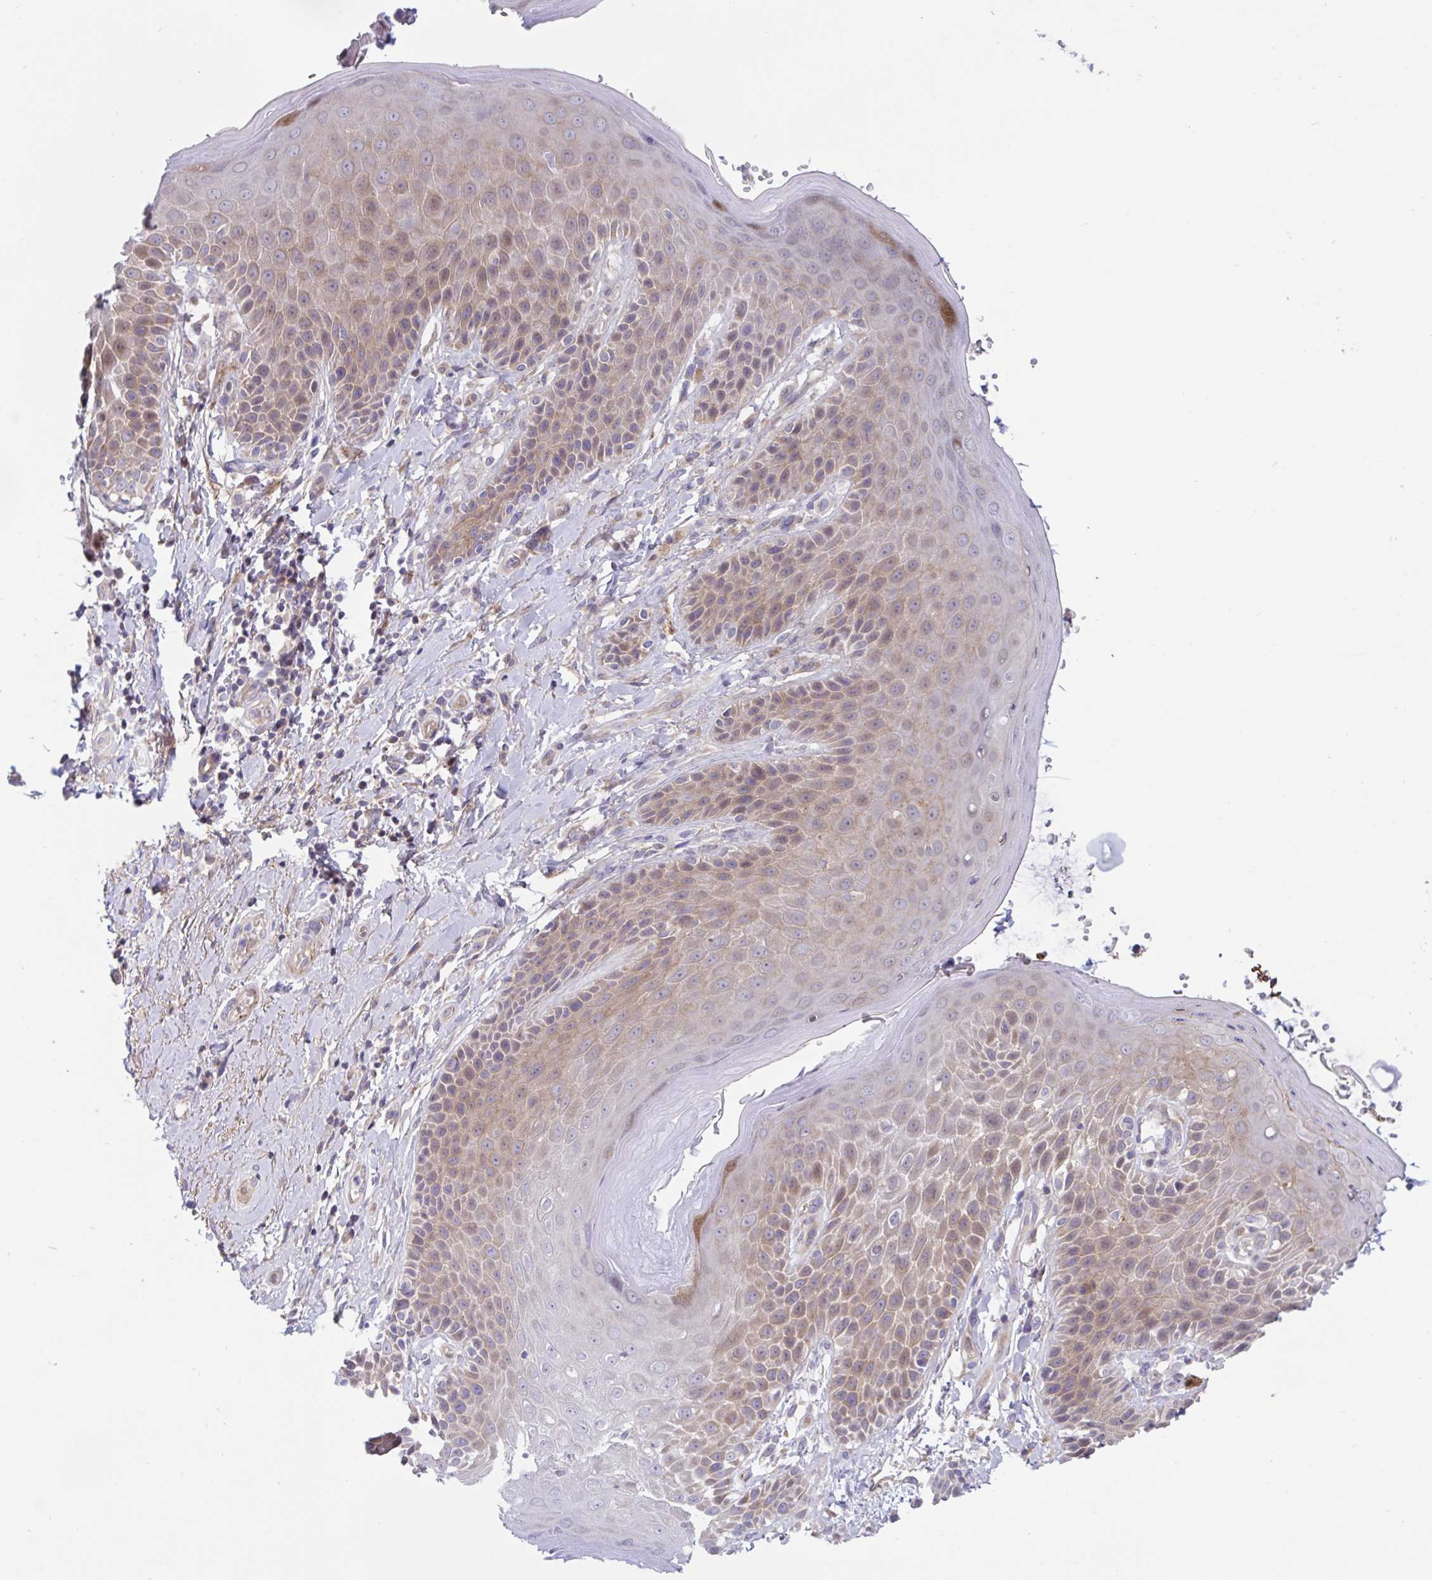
{"staining": {"intensity": "weak", "quantity": "25%-75%", "location": "cytoplasmic/membranous"}, "tissue": "skin", "cell_type": "Epidermal cells", "image_type": "normal", "snomed": [{"axis": "morphology", "description": "Normal tissue, NOS"}, {"axis": "topography", "description": "Anal"}, {"axis": "topography", "description": "Peripheral nerve tissue"}], "caption": "Immunohistochemical staining of unremarkable human skin displays low levels of weak cytoplasmic/membranous positivity in about 25%-75% of epidermal cells.", "gene": "IL37", "patient": {"sex": "male", "age": 51}}